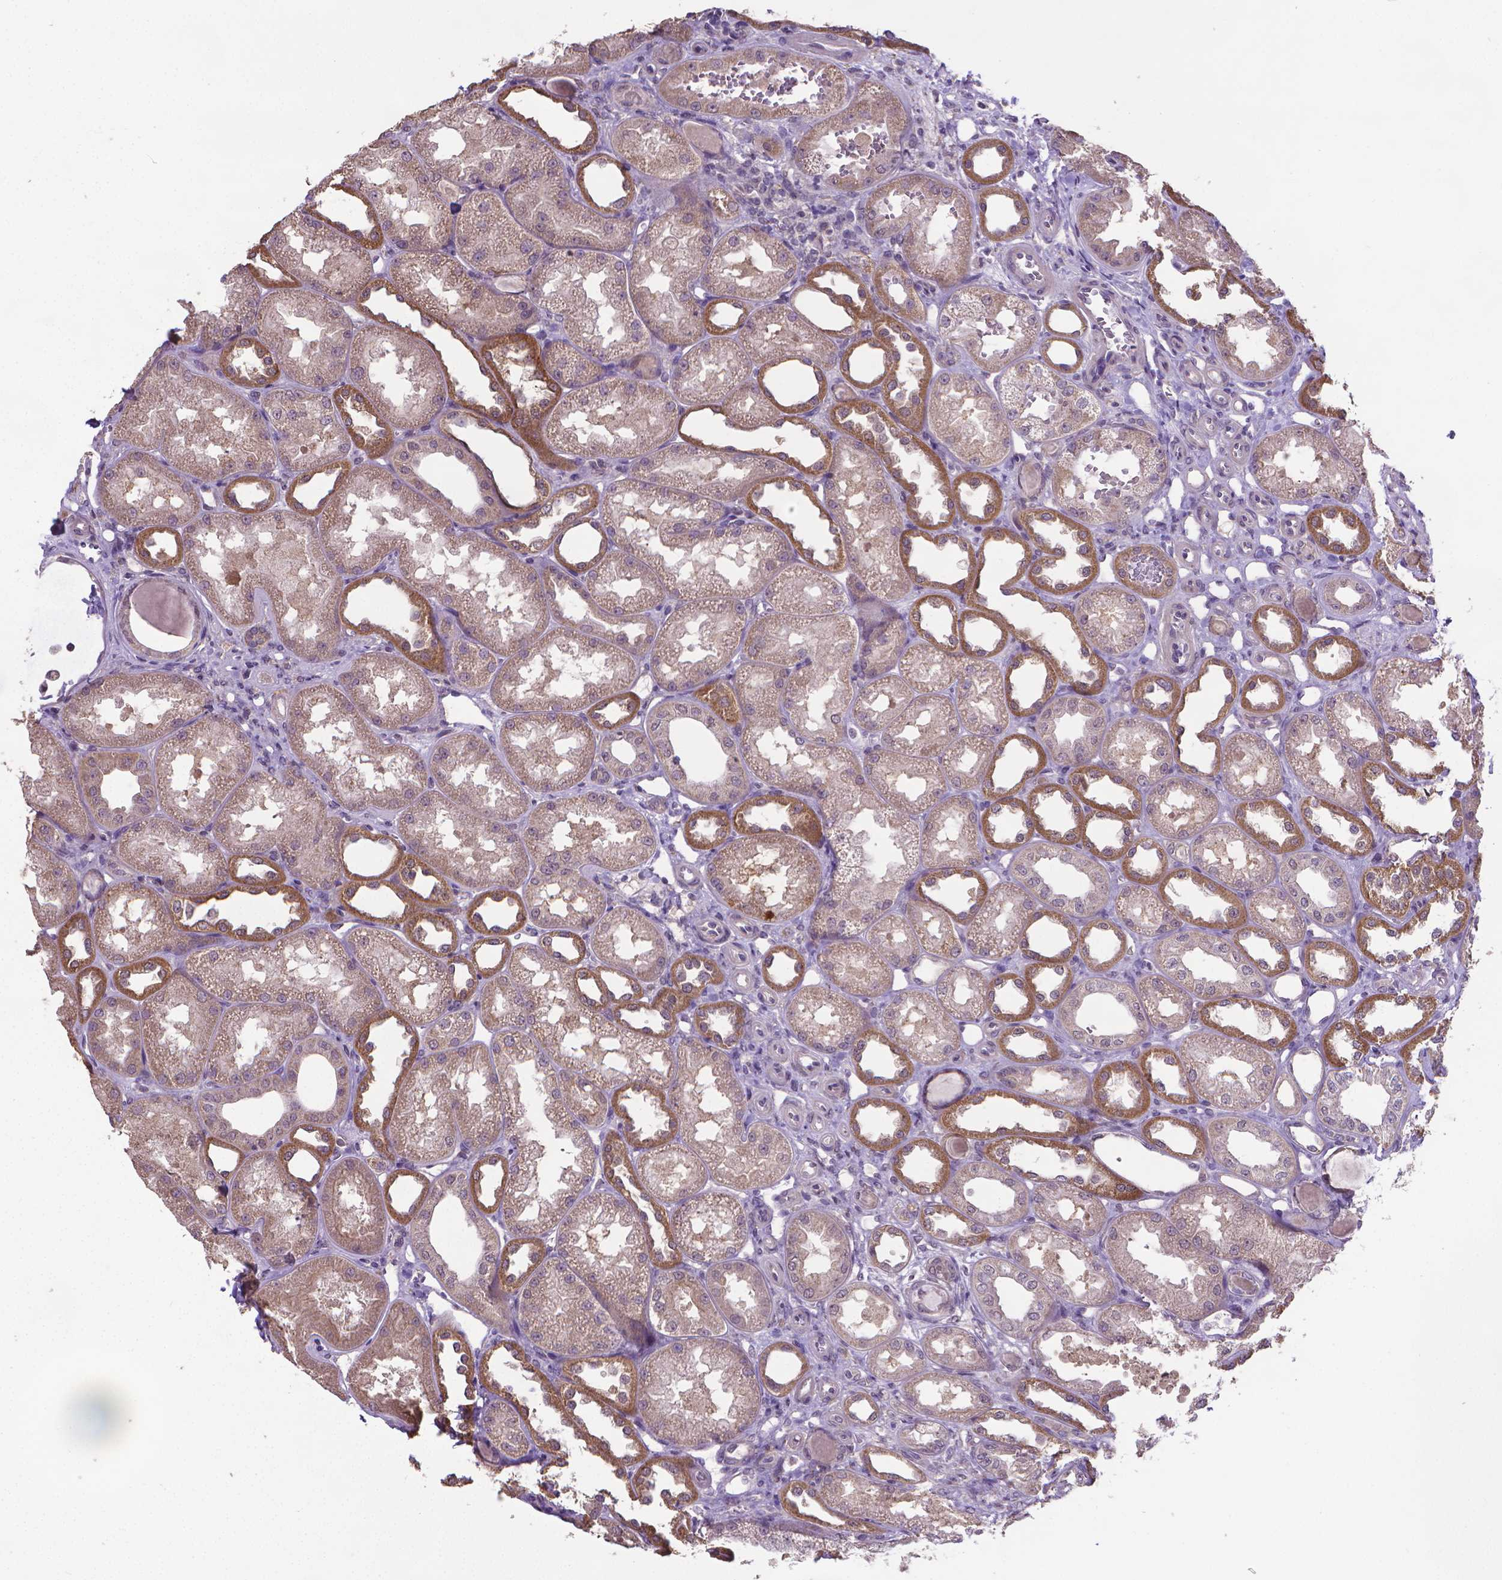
{"staining": {"intensity": "negative", "quantity": "none", "location": "none"}, "tissue": "kidney", "cell_type": "Cells in glomeruli", "image_type": "normal", "snomed": [{"axis": "morphology", "description": "Normal tissue, NOS"}, {"axis": "topography", "description": "Kidney"}], "caption": "A high-resolution image shows IHC staining of benign kidney, which reveals no significant staining in cells in glomeruli. The staining was performed using DAB to visualize the protein expression in brown, while the nuclei were stained in blue with hematoxylin (Magnification: 20x).", "gene": "GPR63", "patient": {"sex": "male", "age": 61}}